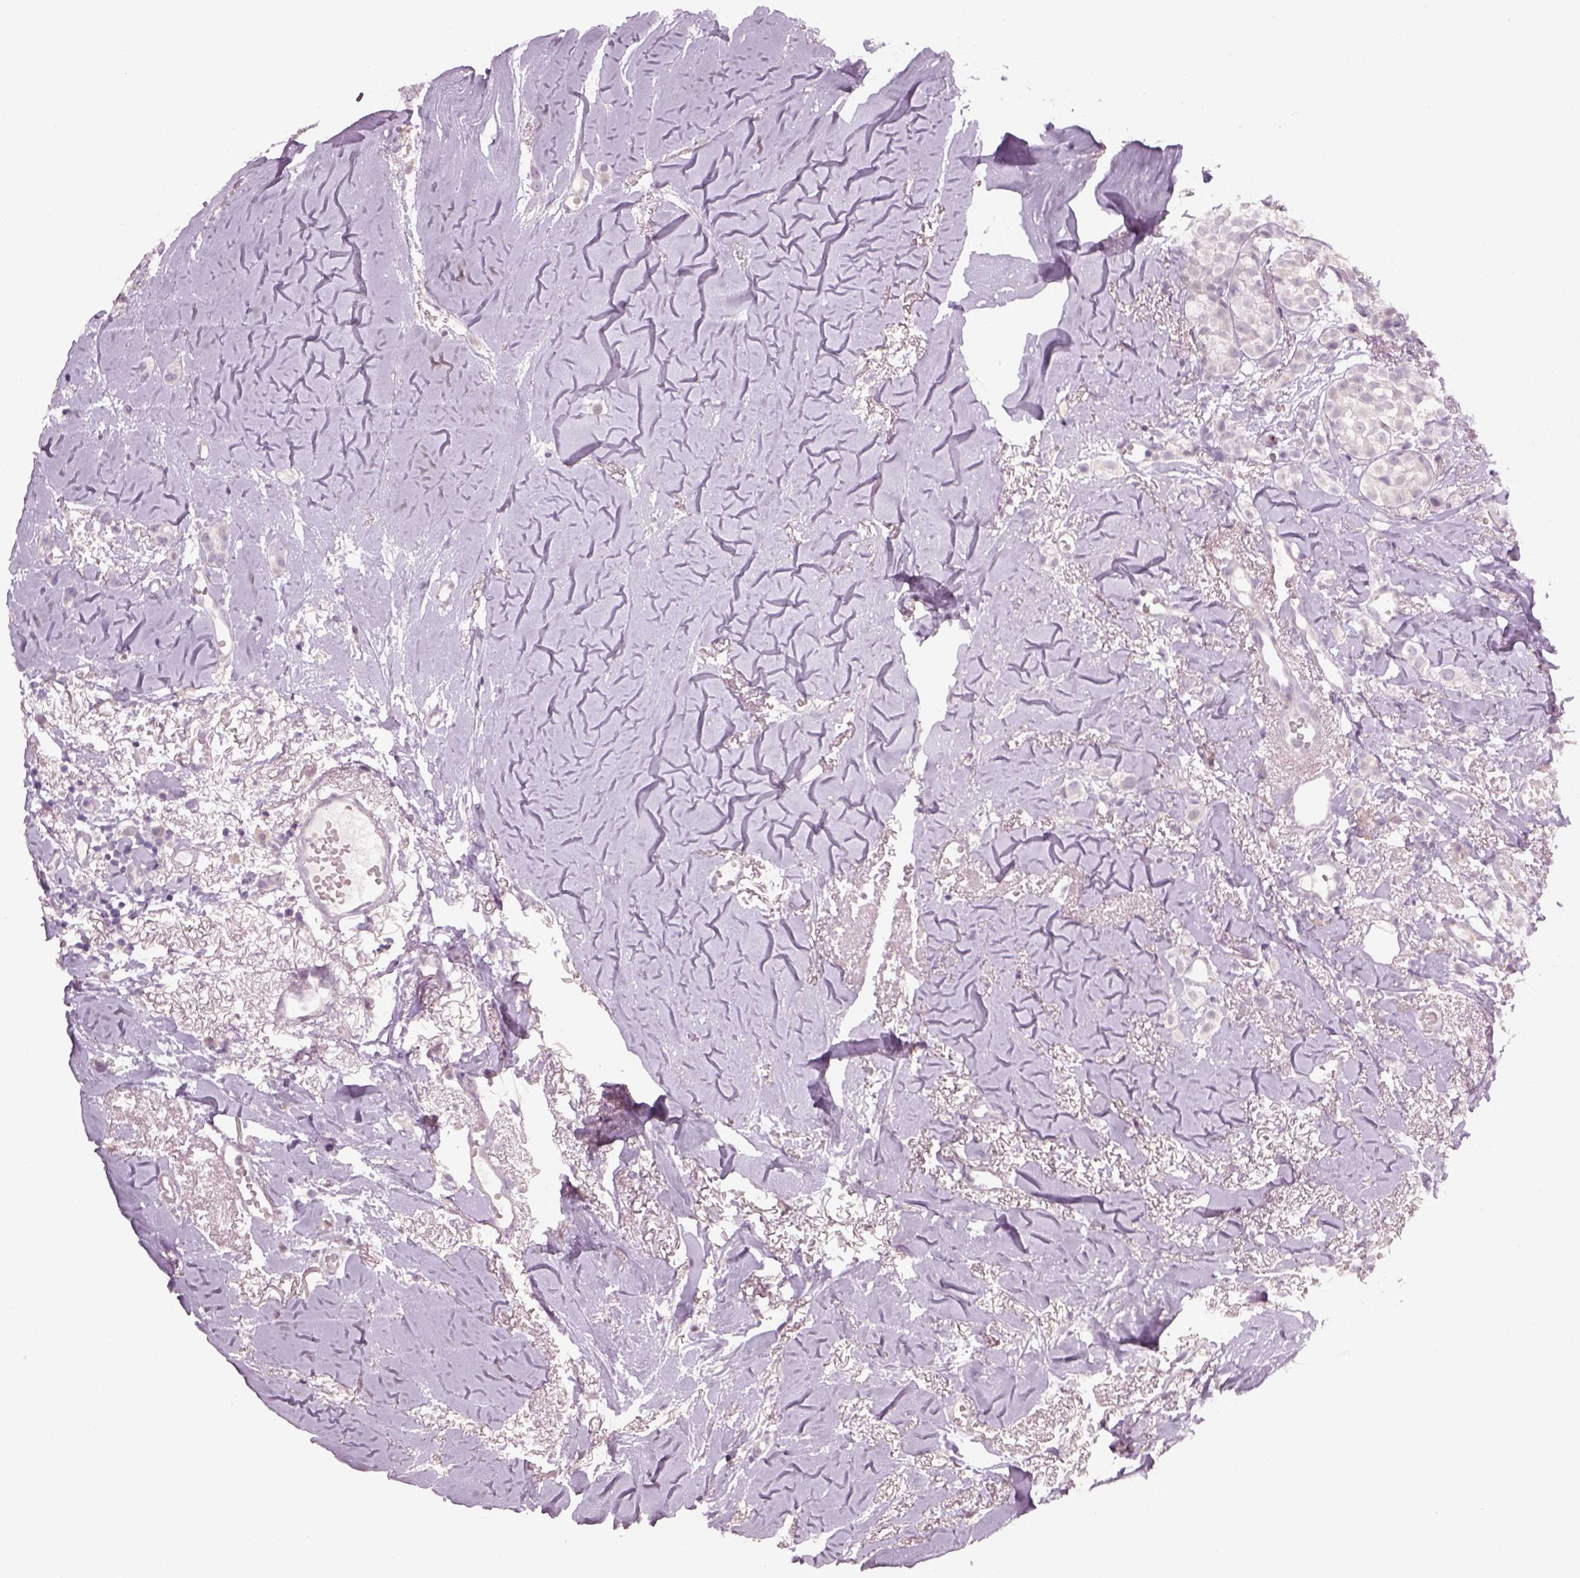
{"staining": {"intensity": "negative", "quantity": "none", "location": "none"}, "tissue": "breast cancer", "cell_type": "Tumor cells", "image_type": "cancer", "snomed": [{"axis": "morphology", "description": "Duct carcinoma"}, {"axis": "topography", "description": "Breast"}], "caption": "High magnification brightfield microscopy of breast cancer (intraductal carcinoma) stained with DAB (3,3'-diaminobenzidine) (brown) and counterstained with hematoxylin (blue): tumor cells show no significant positivity.", "gene": "PENK", "patient": {"sex": "female", "age": 85}}